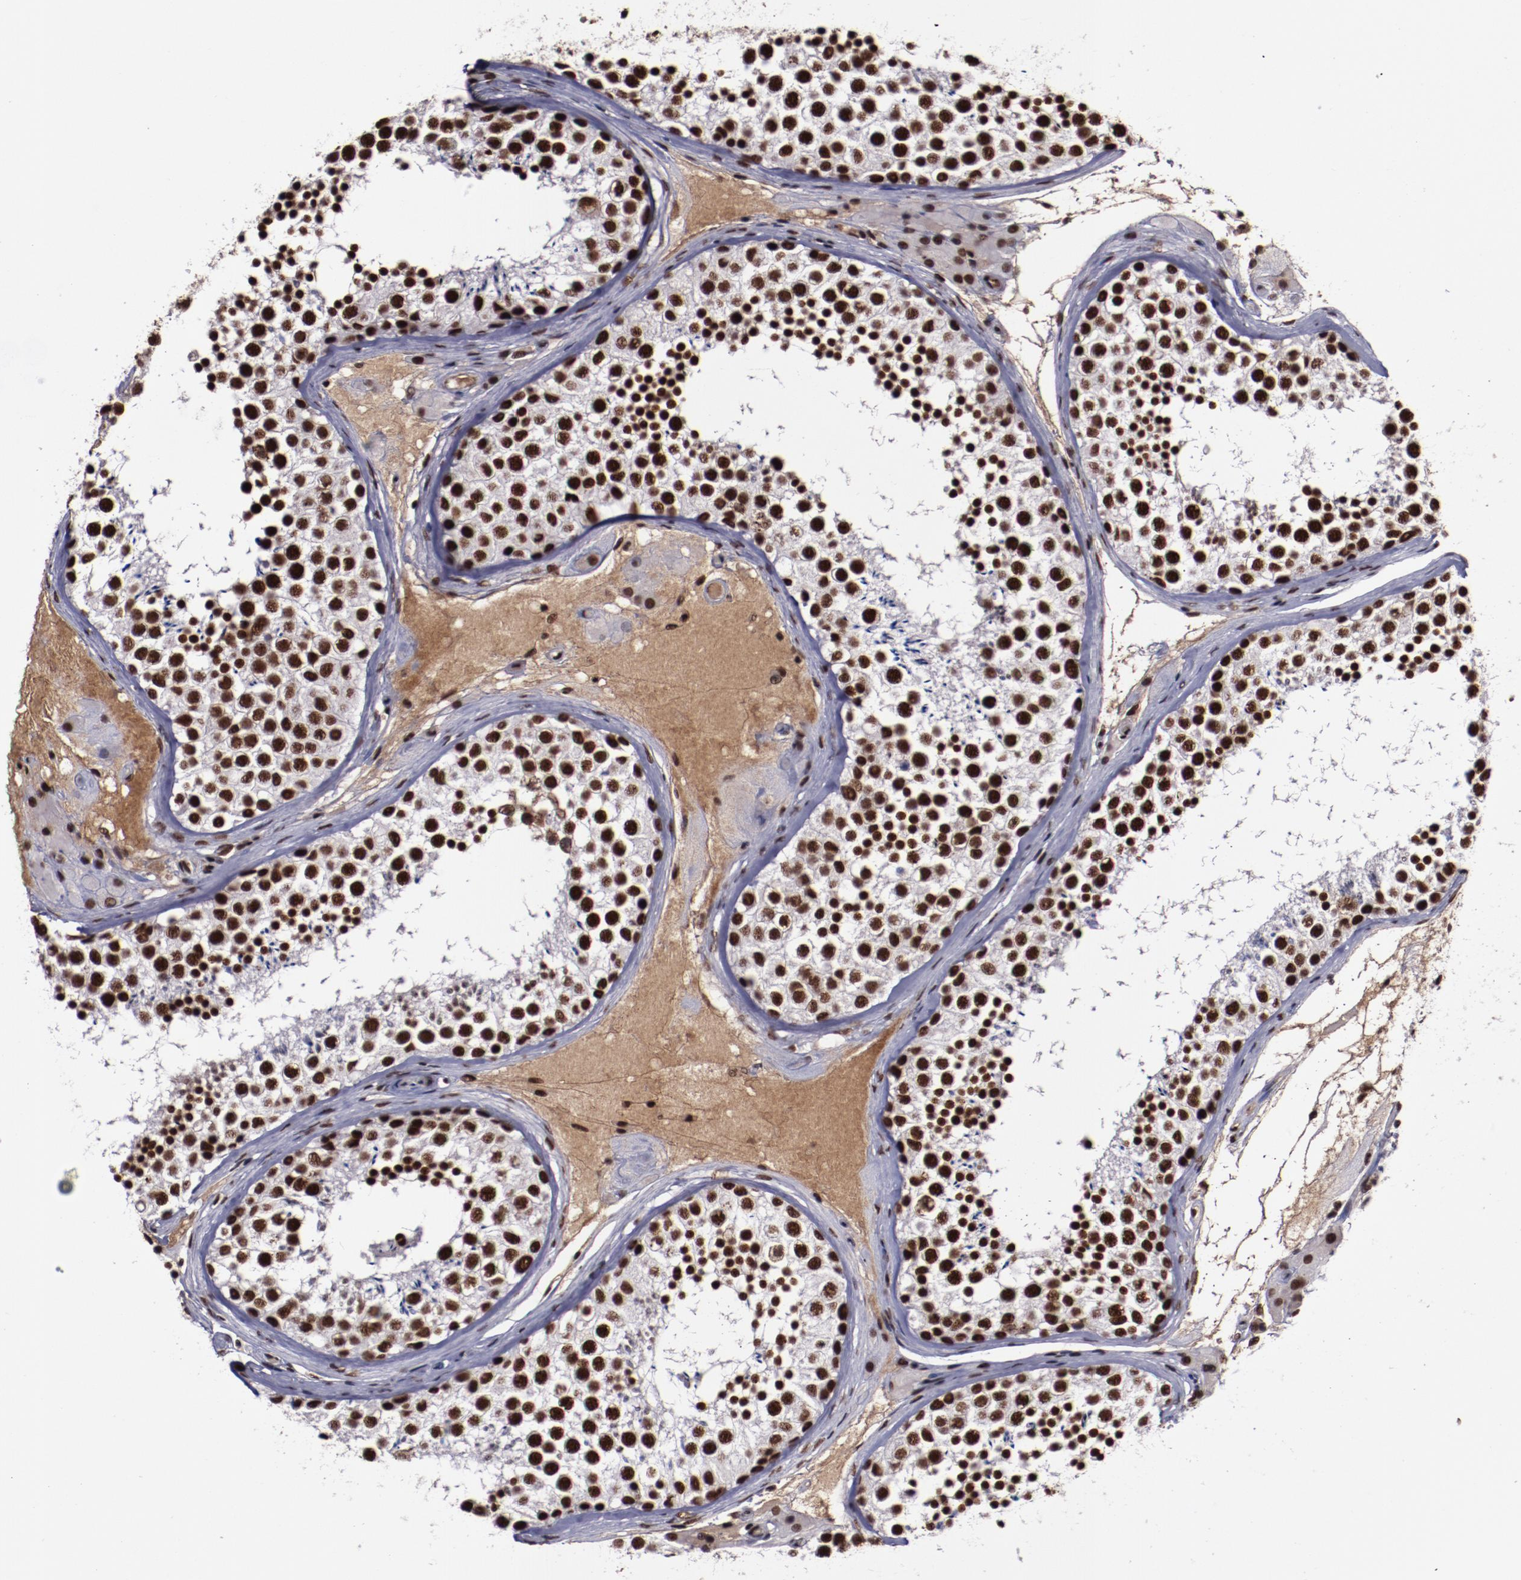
{"staining": {"intensity": "strong", "quantity": ">75%", "location": "nuclear"}, "tissue": "testis", "cell_type": "Cells in seminiferous ducts", "image_type": "normal", "snomed": [{"axis": "morphology", "description": "Normal tissue, NOS"}, {"axis": "topography", "description": "Testis"}], "caption": "Strong nuclear staining is seen in approximately >75% of cells in seminiferous ducts in benign testis. Using DAB (3,3'-diaminobenzidine) (brown) and hematoxylin (blue) stains, captured at high magnification using brightfield microscopy.", "gene": "ERH", "patient": {"sex": "male", "age": 46}}